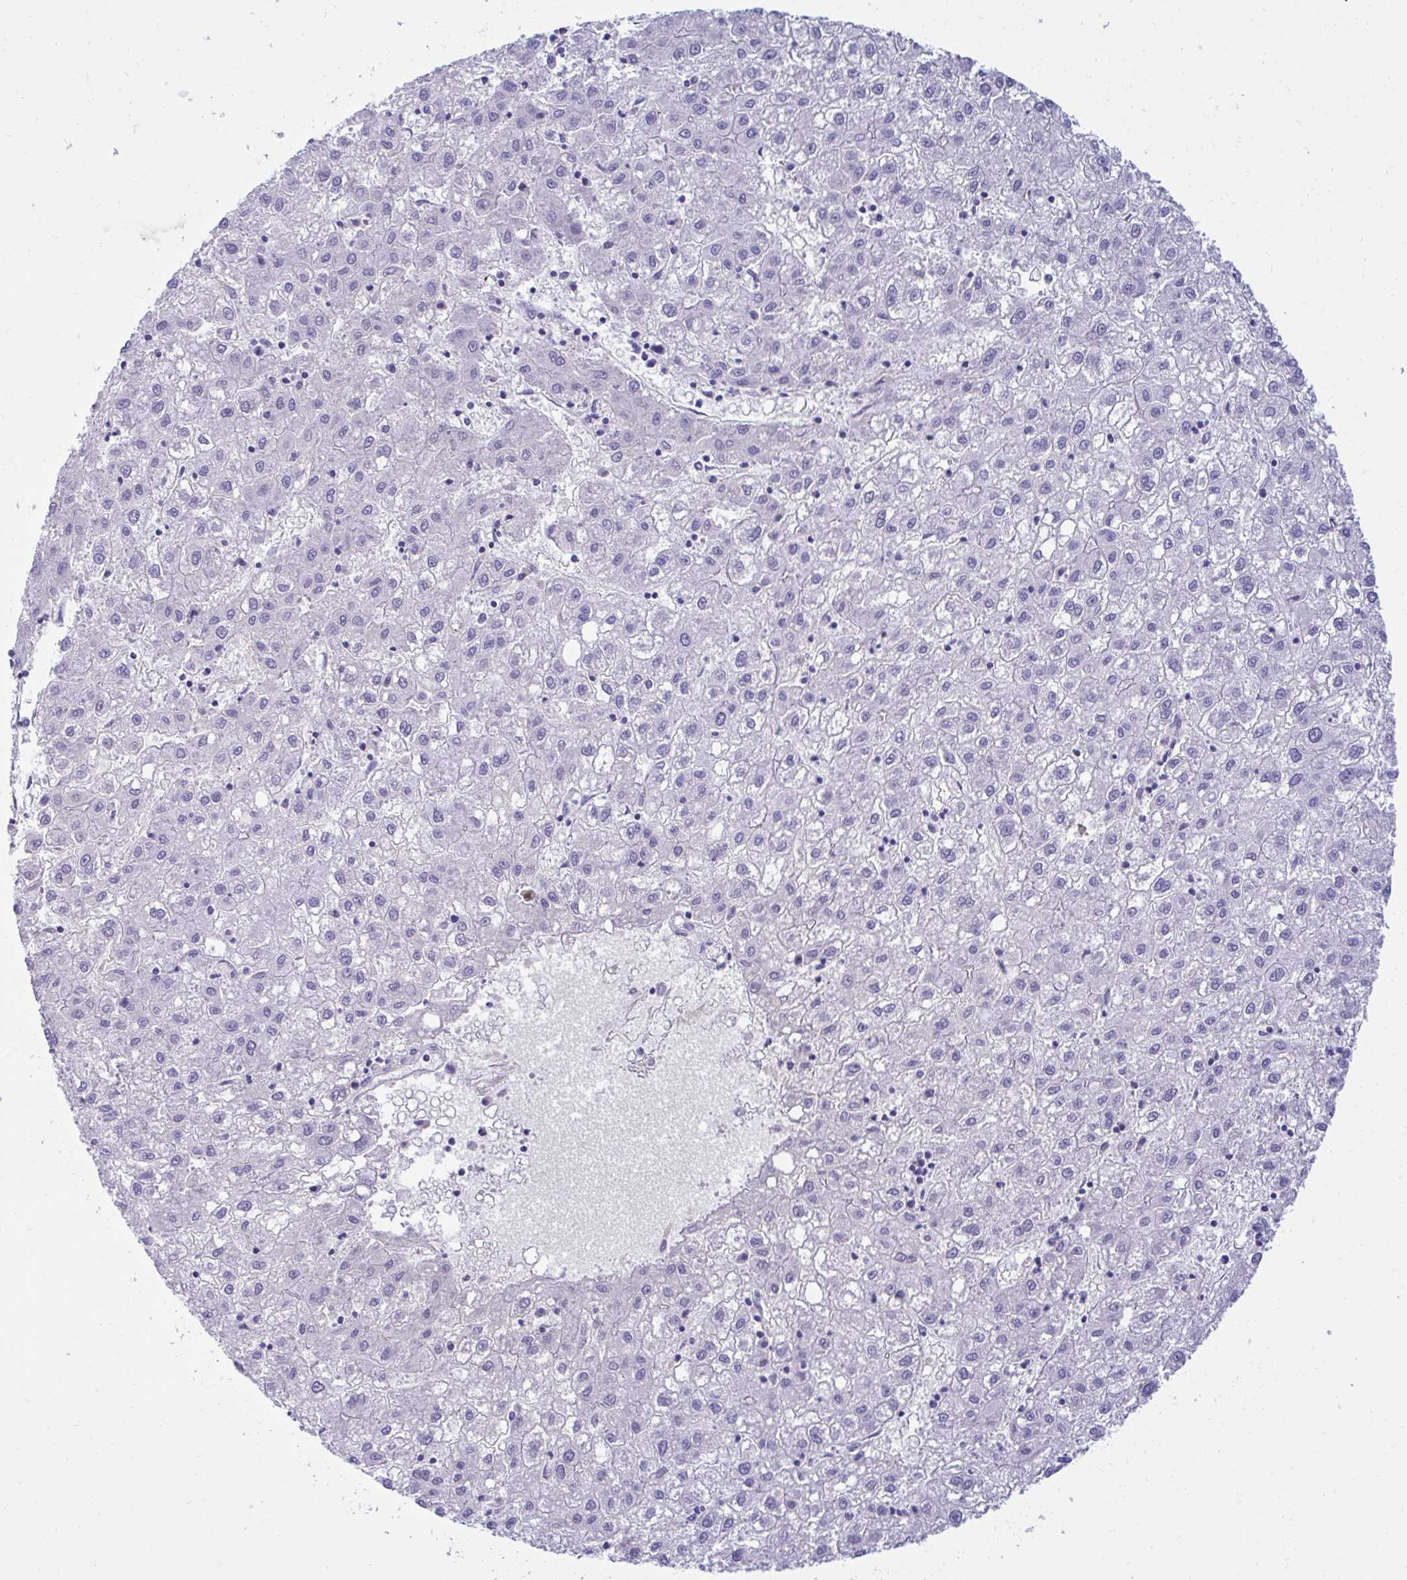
{"staining": {"intensity": "negative", "quantity": "none", "location": "none"}, "tissue": "liver cancer", "cell_type": "Tumor cells", "image_type": "cancer", "snomed": [{"axis": "morphology", "description": "Carcinoma, Hepatocellular, NOS"}, {"axis": "topography", "description": "Liver"}], "caption": "The immunohistochemistry micrograph has no significant staining in tumor cells of liver cancer tissue.", "gene": "TMCO5A", "patient": {"sex": "male", "age": 72}}